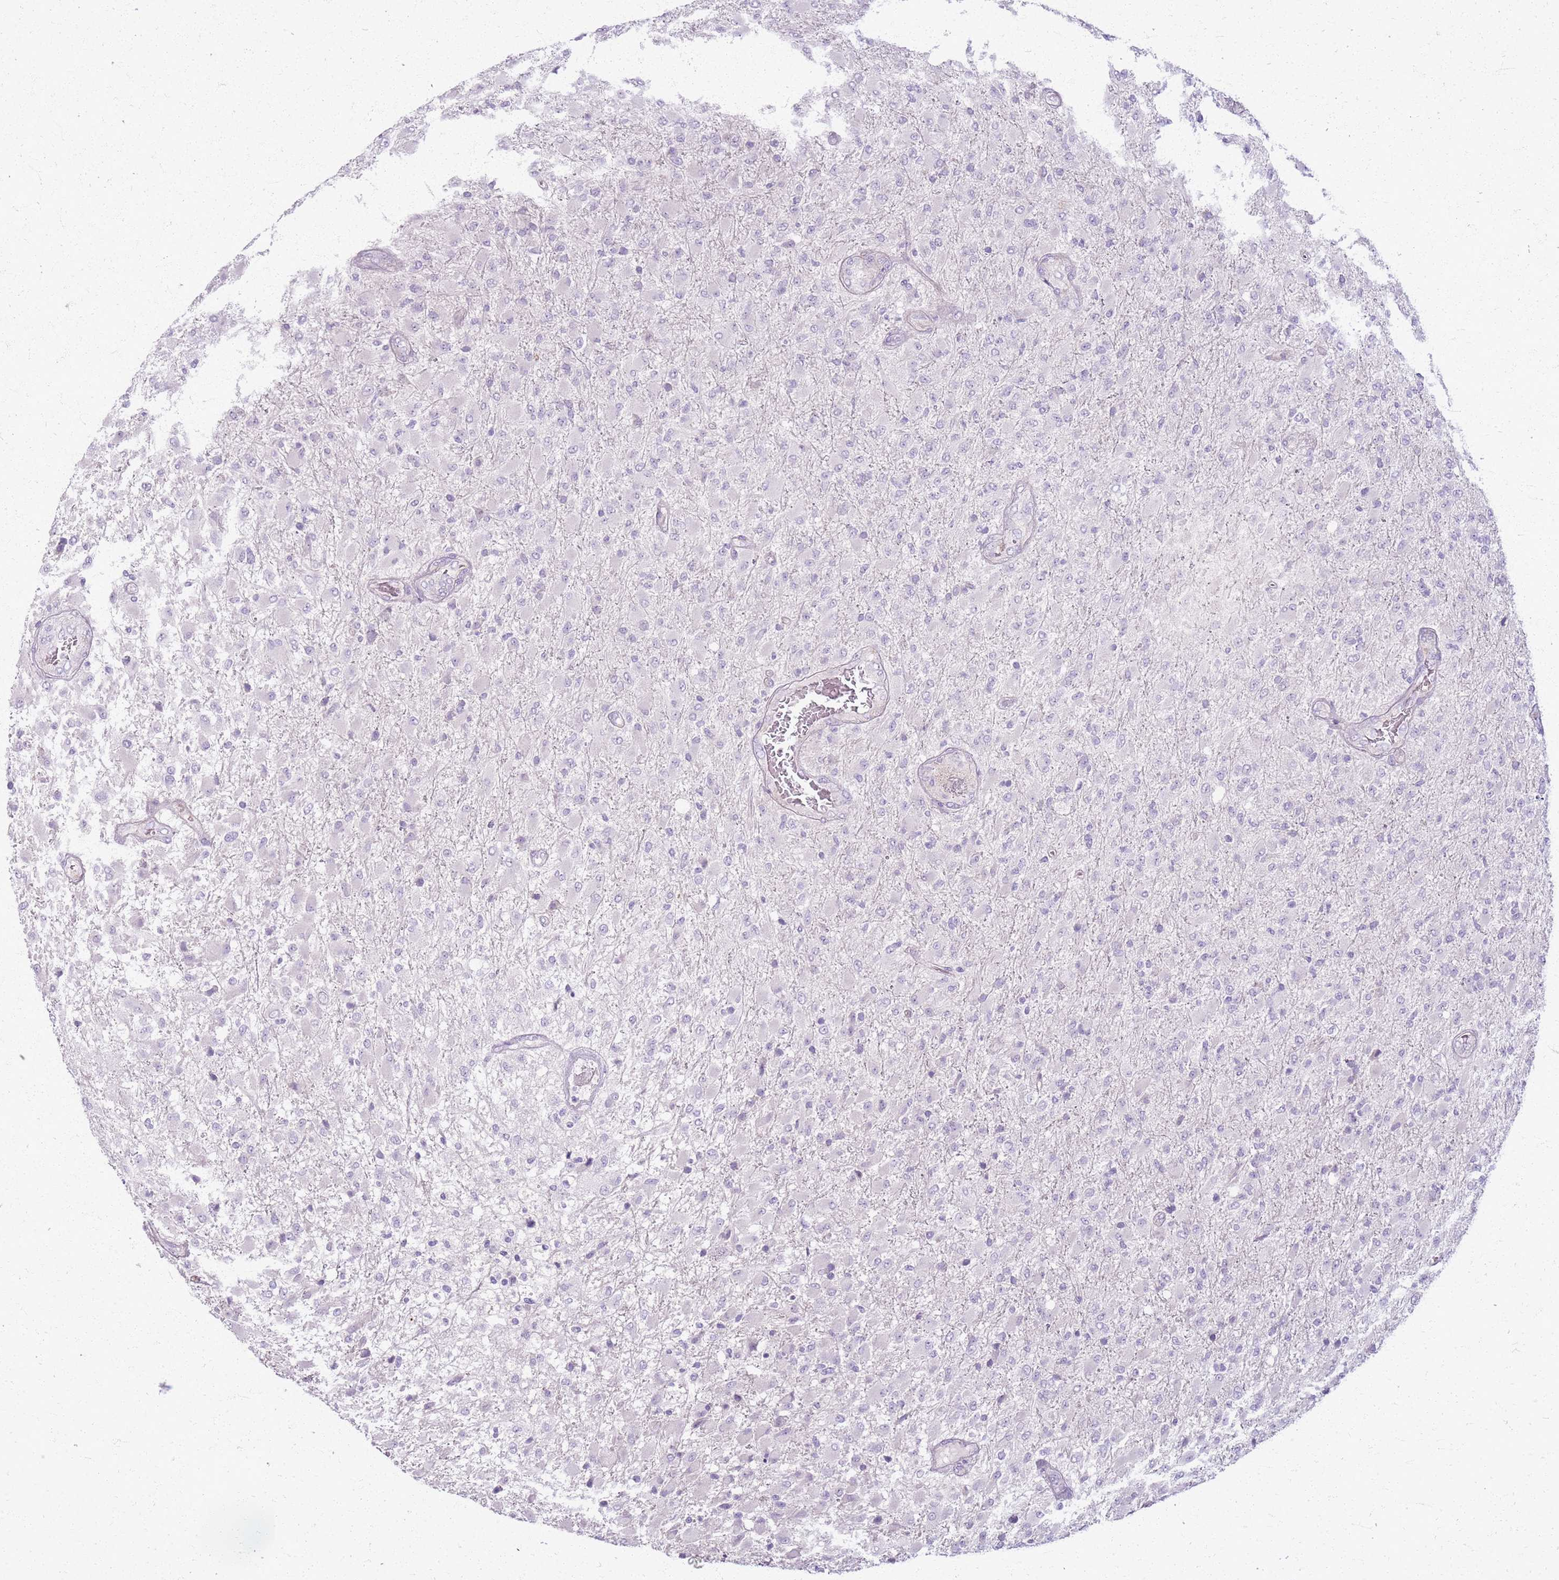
{"staining": {"intensity": "negative", "quantity": "none", "location": "none"}, "tissue": "glioma", "cell_type": "Tumor cells", "image_type": "cancer", "snomed": [{"axis": "morphology", "description": "Glioma, malignant, Low grade"}, {"axis": "topography", "description": "Brain"}], "caption": "Immunohistochemistry image of malignant low-grade glioma stained for a protein (brown), which reveals no positivity in tumor cells.", "gene": "CSRP3", "patient": {"sex": "male", "age": 65}}